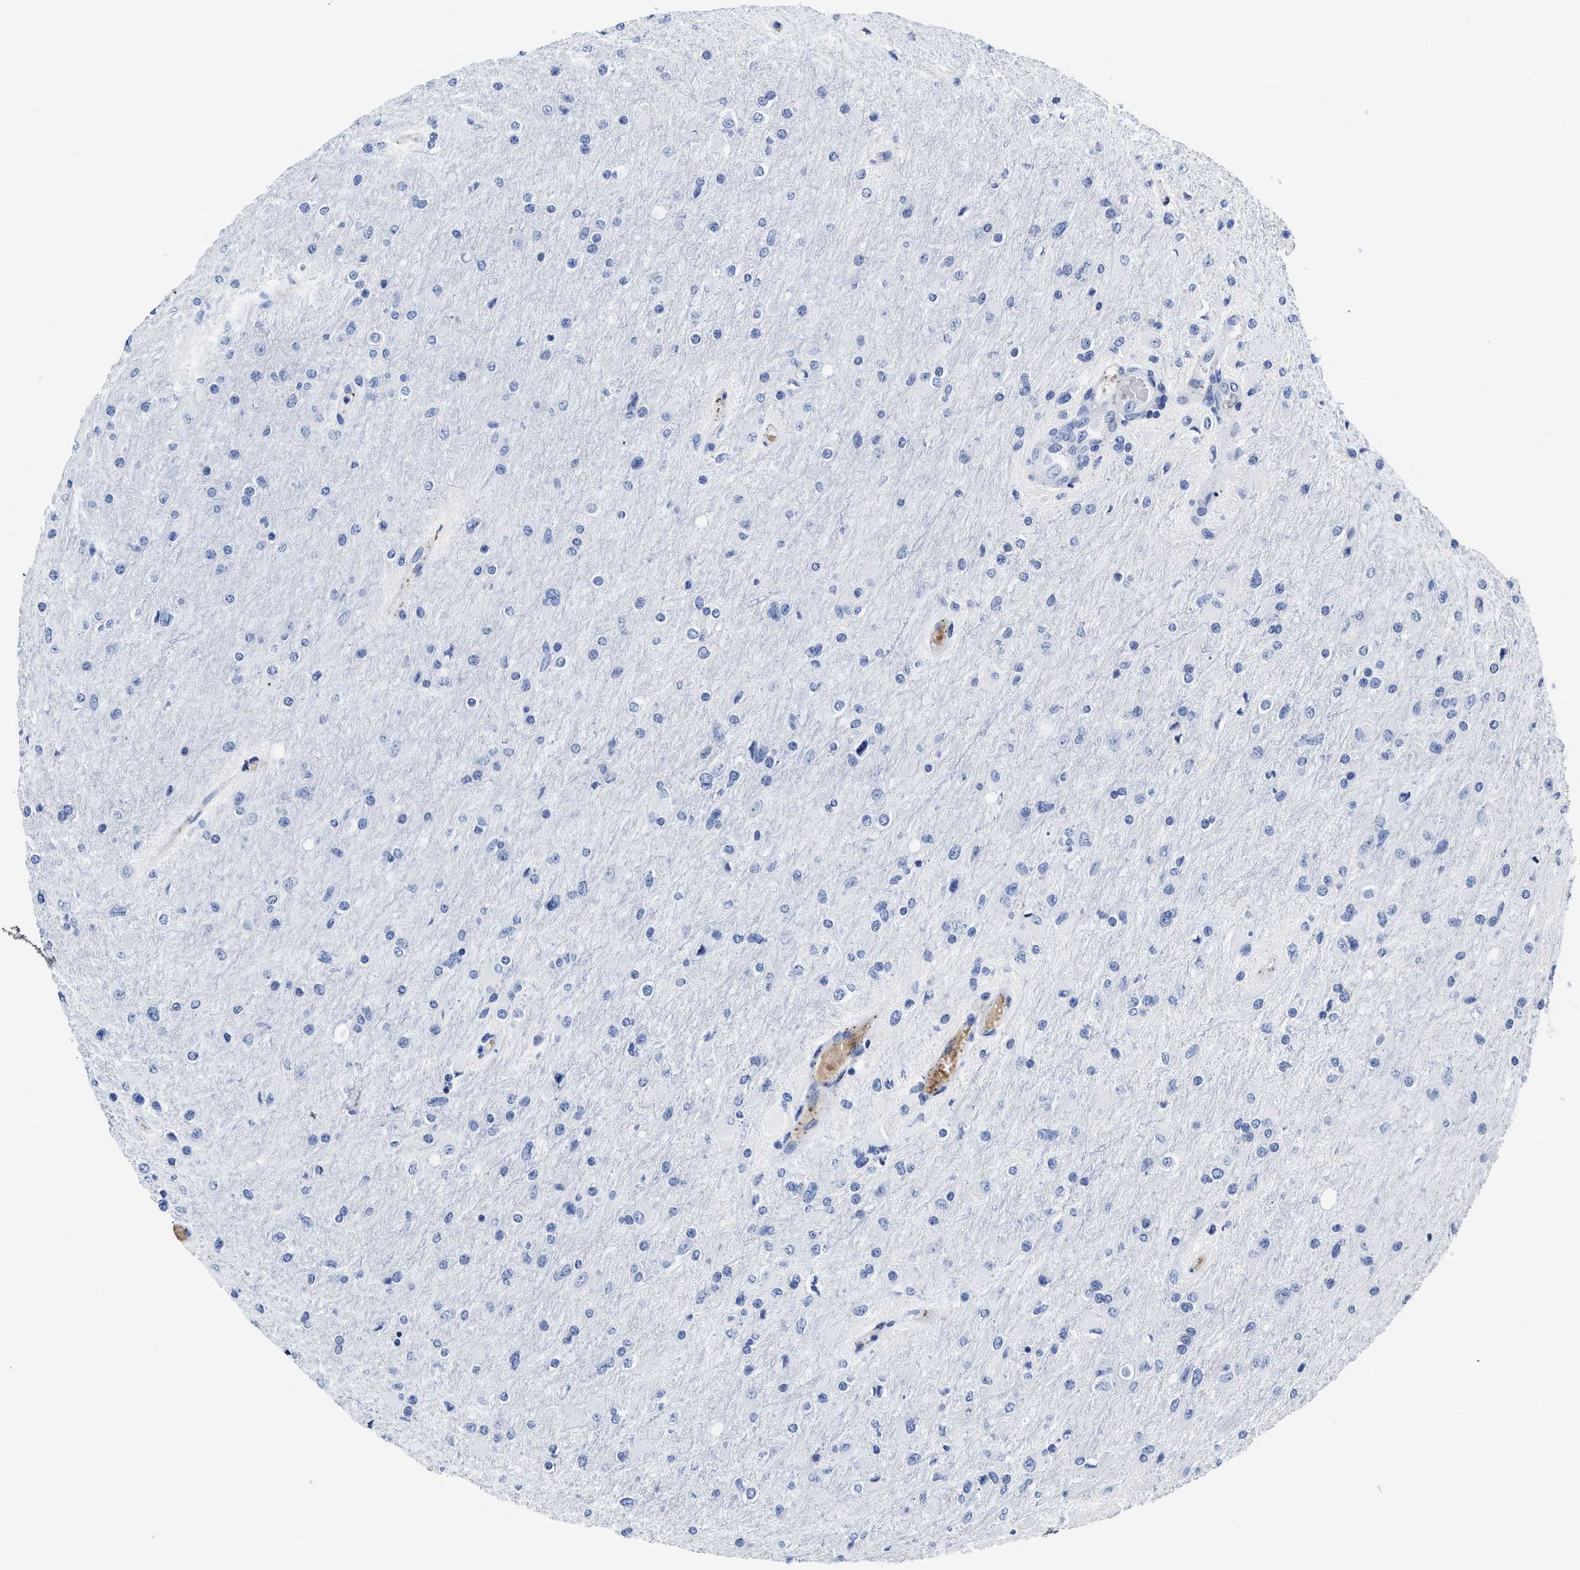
{"staining": {"intensity": "negative", "quantity": "none", "location": "none"}, "tissue": "glioma", "cell_type": "Tumor cells", "image_type": "cancer", "snomed": [{"axis": "morphology", "description": "Glioma, malignant, High grade"}, {"axis": "topography", "description": "Cerebral cortex"}], "caption": "Immunohistochemical staining of human glioma reveals no significant expression in tumor cells. (Immunohistochemistry, brightfield microscopy, high magnification).", "gene": "KCNMB3", "patient": {"sex": "female", "age": 36}}